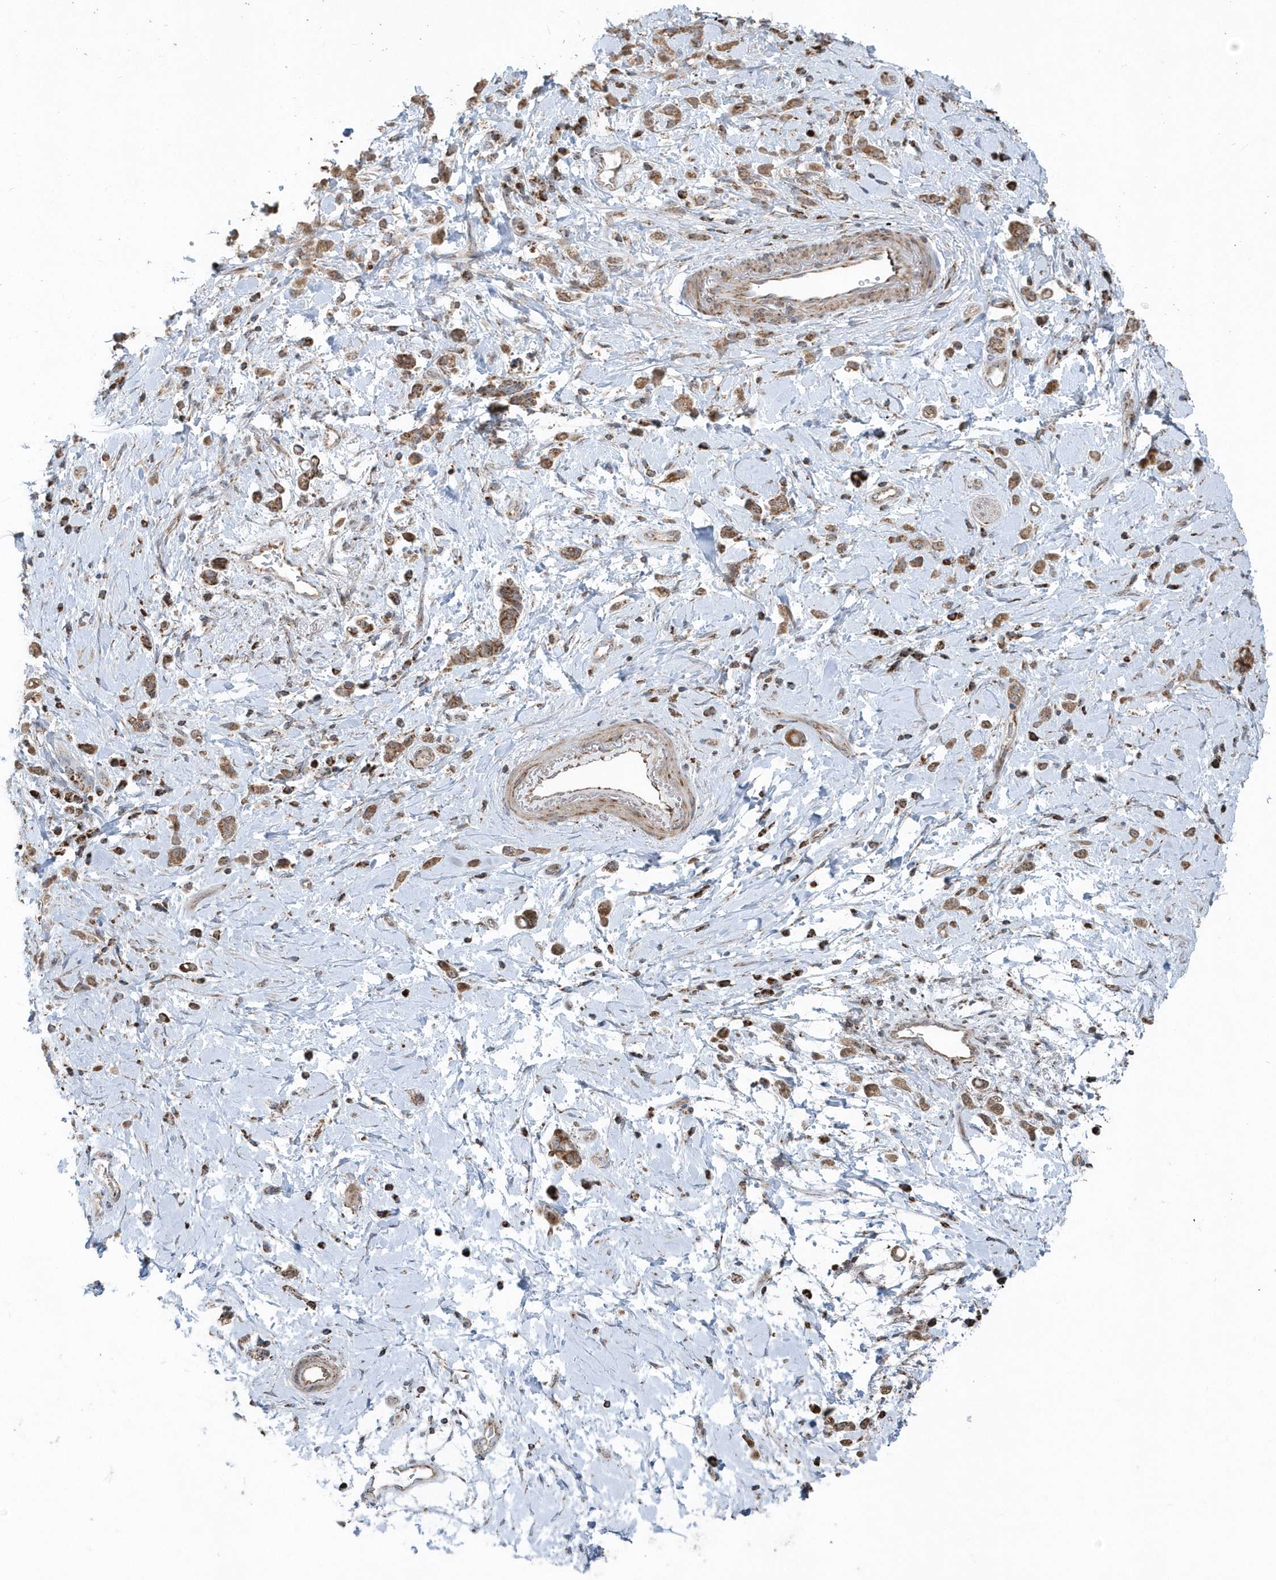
{"staining": {"intensity": "moderate", "quantity": ">75%", "location": "cytoplasmic/membranous"}, "tissue": "stomach cancer", "cell_type": "Tumor cells", "image_type": "cancer", "snomed": [{"axis": "morphology", "description": "Adenocarcinoma, NOS"}, {"axis": "topography", "description": "Stomach"}], "caption": "Tumor cells display medium levels of moderate cytoplasmic/membranous expression in about >75% of cells in human stomach adenocarcinoma.", "gene": "PPP1R7", "patient": {"sex": "female", "age": 60}}